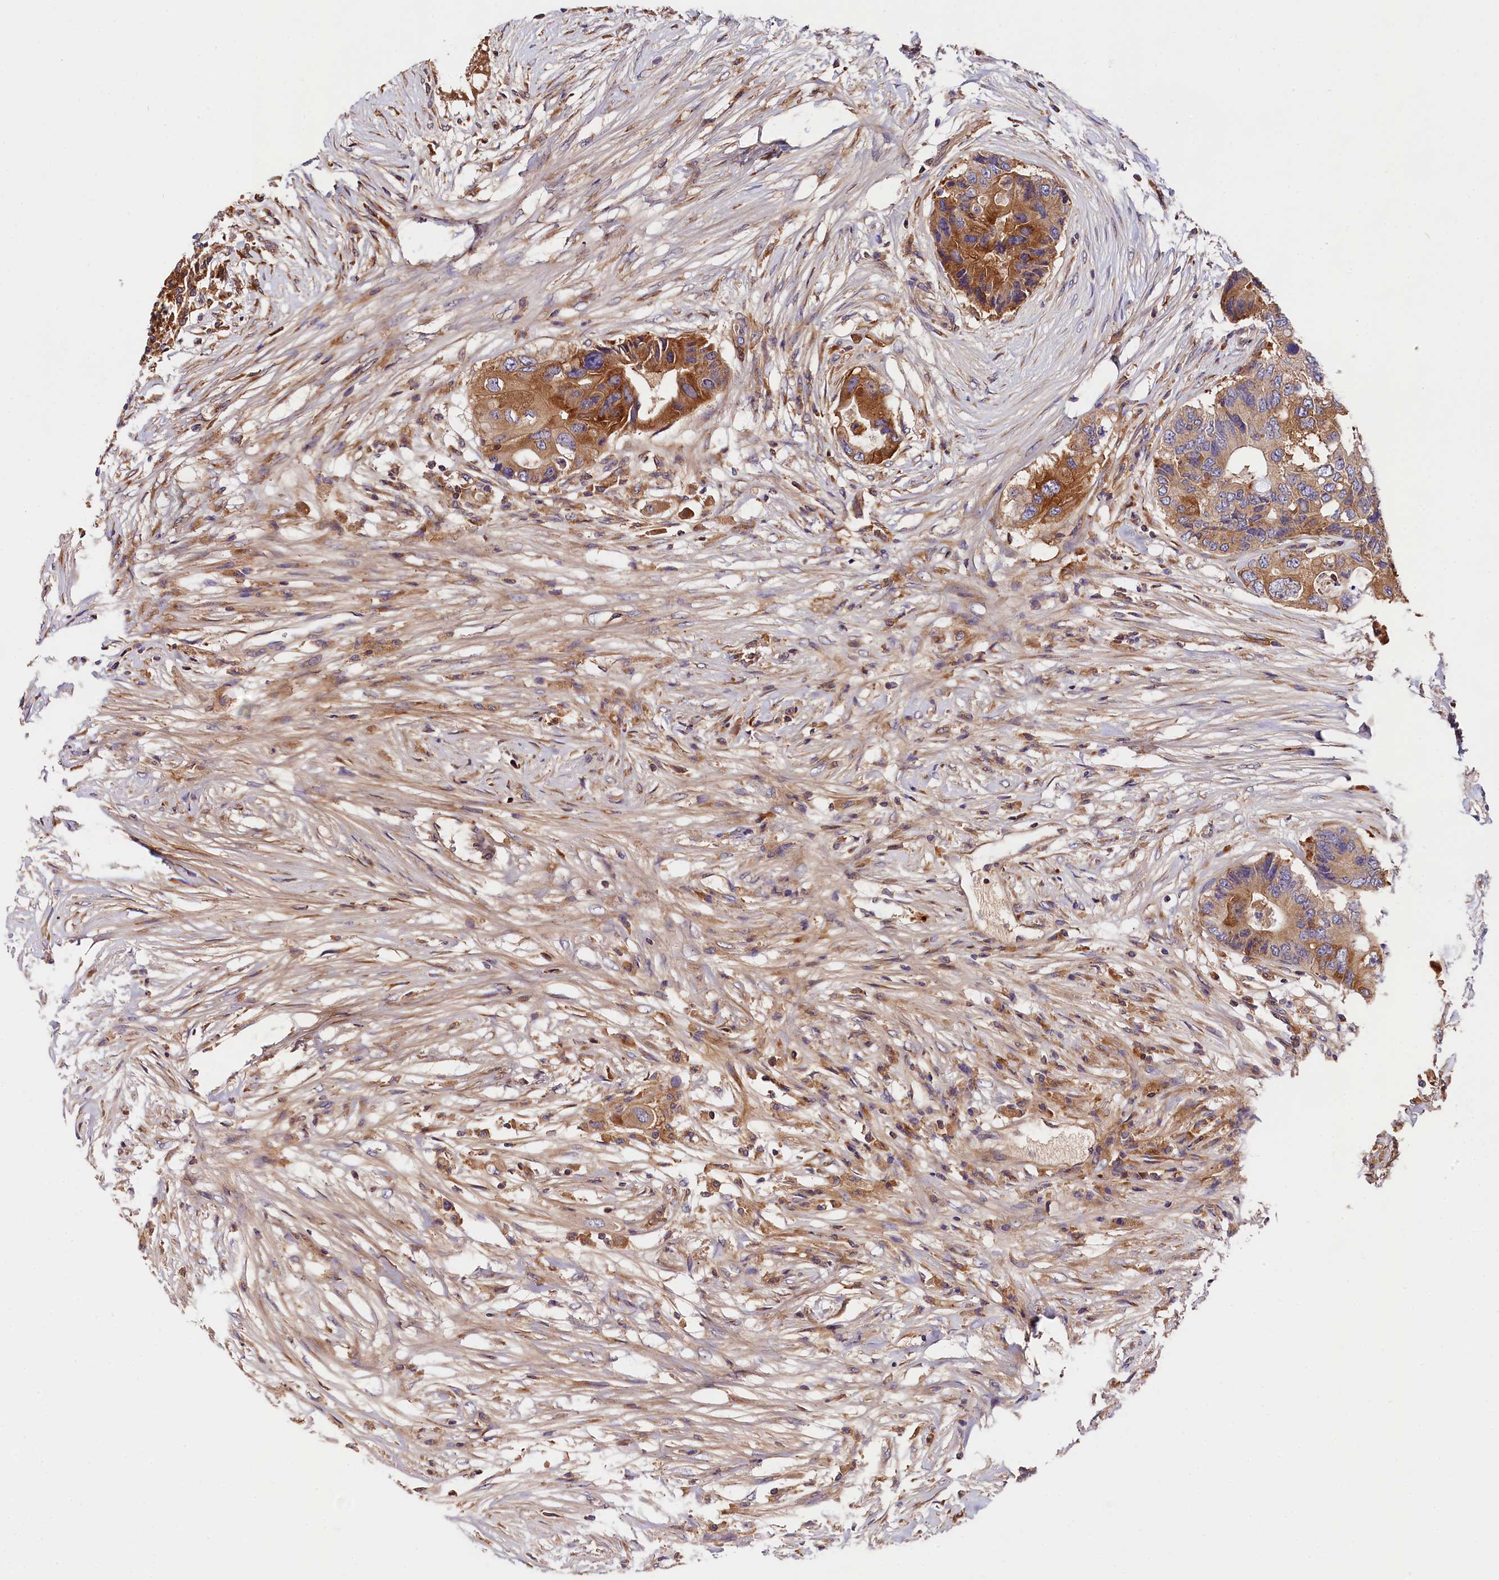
{"staining": {"intensity": "moderate", "quantity": ">75%", "location": "cytoplasmic/membranous"}, "tissue": "colorectal cancer", "cell_type": "Tumor cells", "image_type": "cancer", "snomed": [{"axis": "morphology", "description": "Adenocarcinoma, NOS"}, {"axis": "topography", "description": "Colon"}], "caption": "DAB immunohistochemical staining of human colorectal cancer reveals moderate cytoplasmic/membranous protein staining in about >75% of tumor cells. Immunohistochemistry stains the protein of interest in brown and the nuclei are stained blue.", "gene": "OAS3", "patient": {"sex": "male", "age": 71}}